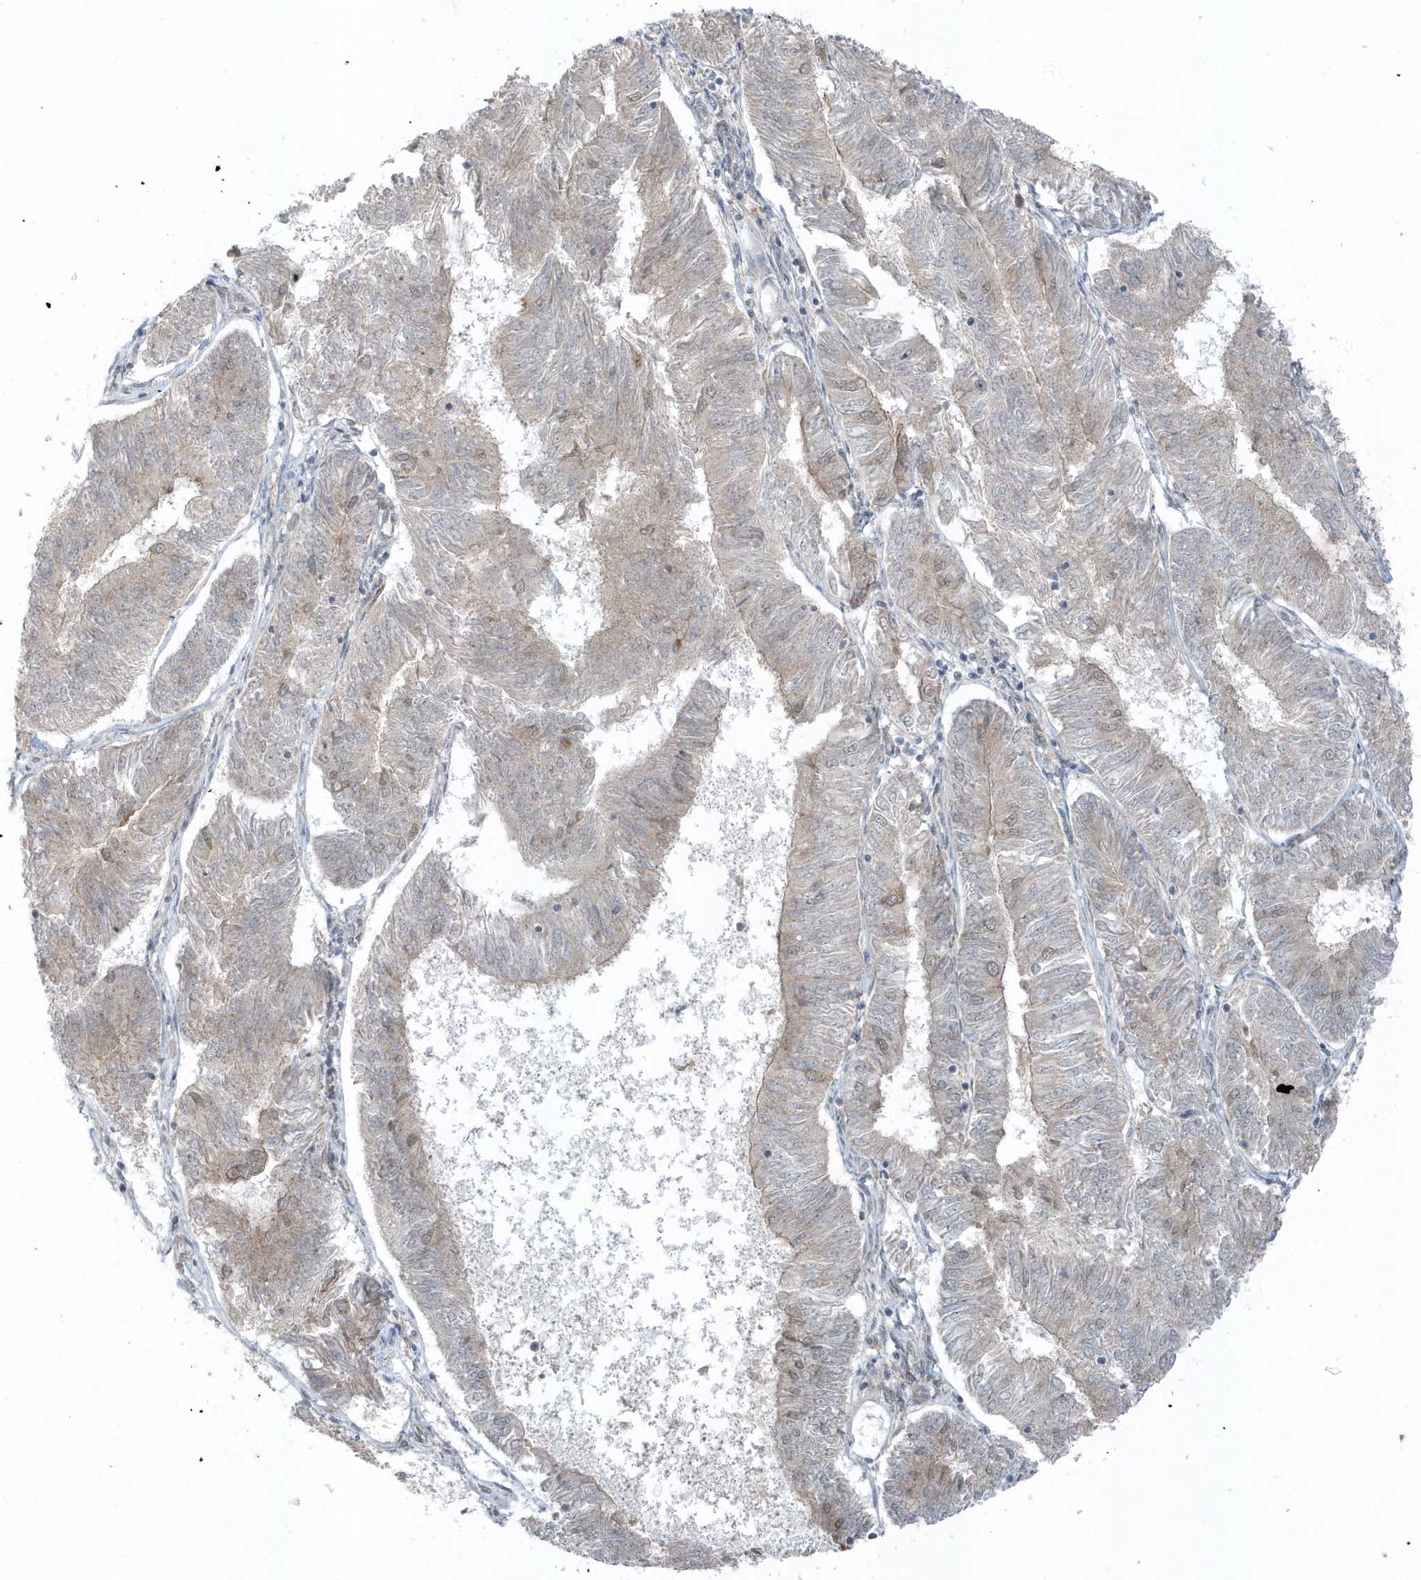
{"staining": {"intensity": "negative", "quantity": "none", "location": "none"}, "tissue": "endometrial cancer", "cell_type": "Tumor cells", "image_type": "cancer", "snomed": [{"axis": "morphology", "description": "Adenocarcinoma, NOS"}, {"axis": "topography", "description": "Endometrium"}], "caption": "The micrograph reveals no staining of tumor cells in endometrial cancer. (DAB (3,3'-diaminobenzidine) IHC with hematoxylin counter stain).", "gene": "PARD3B", "patient": {"sex": "female", "age": 58}}